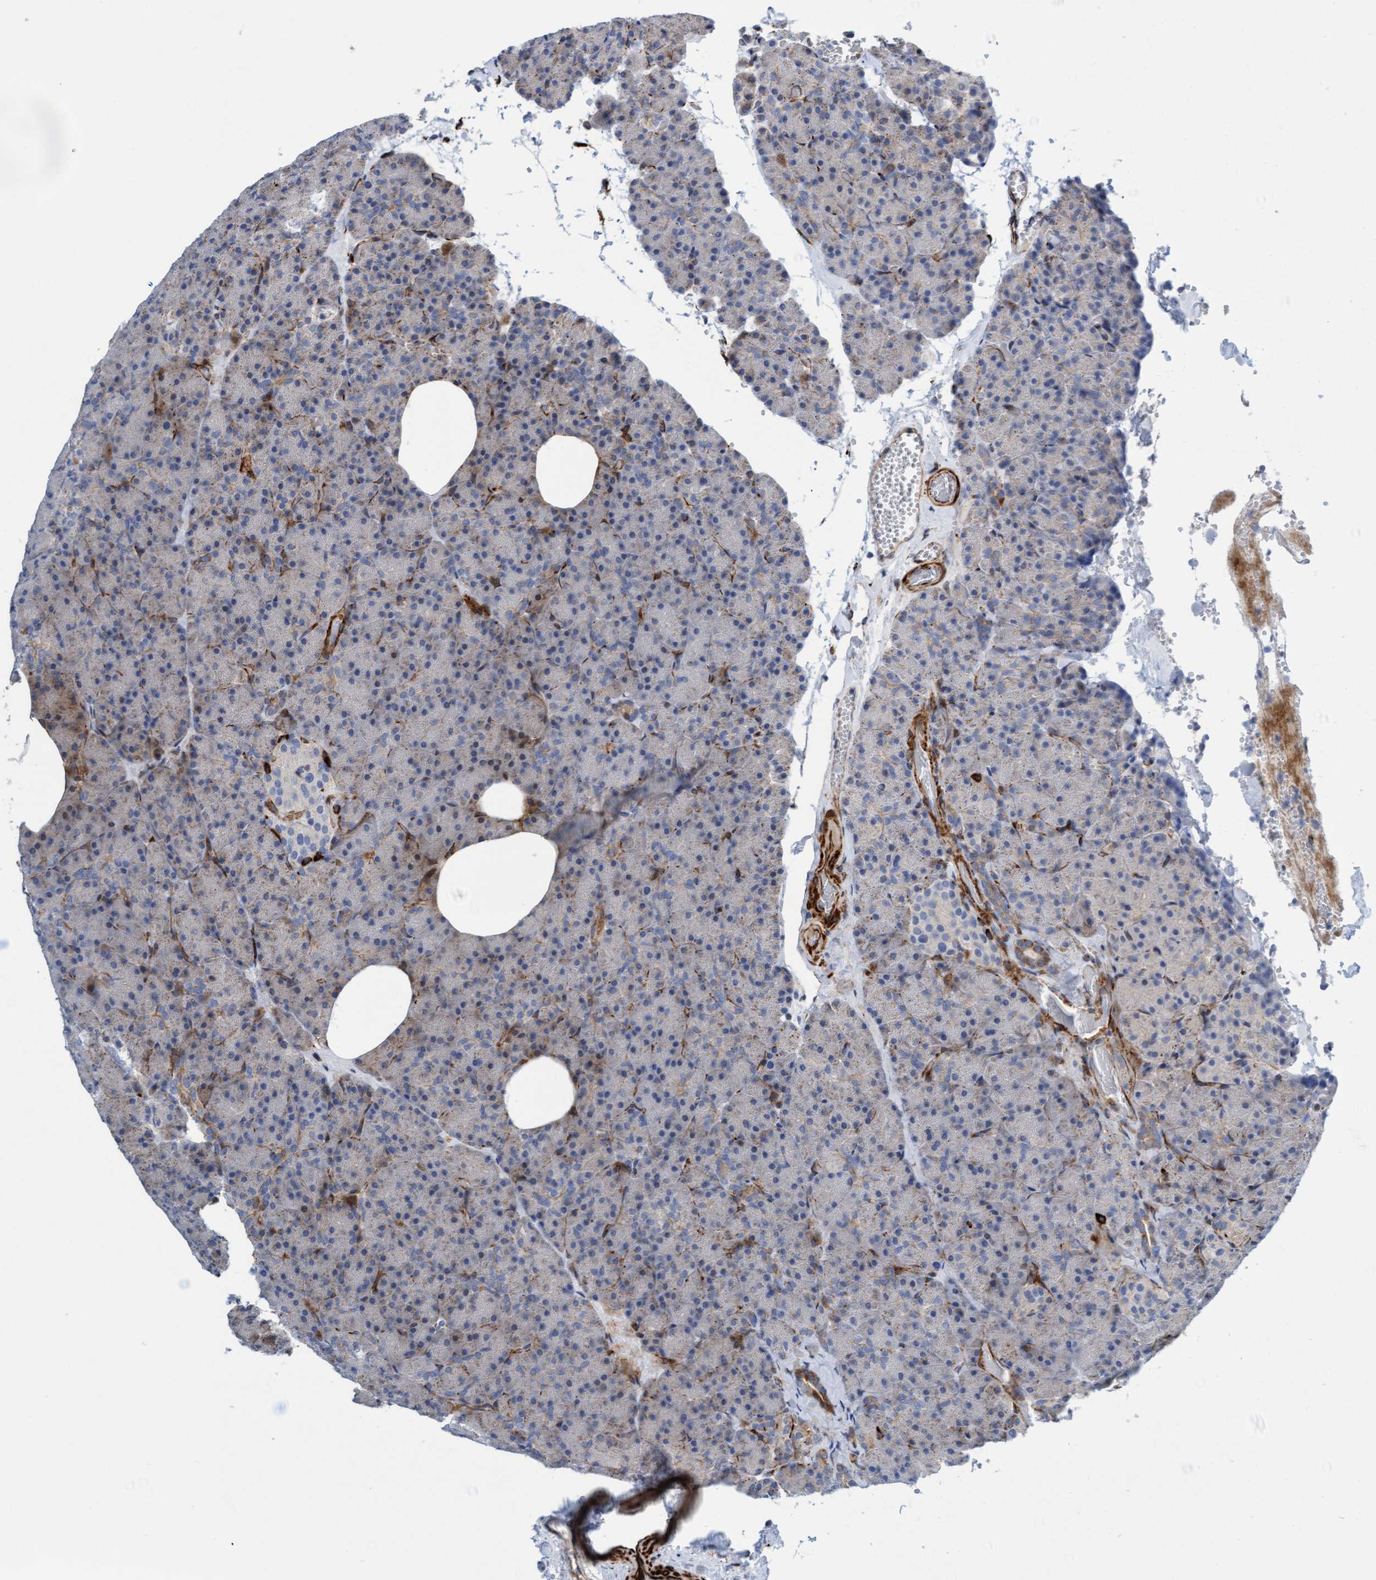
{"staining": {"intensity": "weak", "quantity": "<25%", "location": "cytoplasmic/membranous"}, "tissue": "pancreas", "cell_type": "Exocrine glandular cells", "image_type": "normal", "snomed": [{"axis": "morphology", "description": "Normal tissue, NOS"}, {"axis": "morphology", "description": "Carcinoid, malignant, NOS"}, {"axis": "topography", "description": "Pancreas"}], "caption": "Immunohistochemical staining of benign pancreas reveals no significant positivity in exocrine glandular cells. The staining was performed using DAB (3,3'-diaminobenzidine) to visualize the protein expression in brown, while the nuclei were stained in blue with hematoxylin (Magnification: 20x).", "gene": "POLG2", "patient": {"sex": "female", "age": 35}}